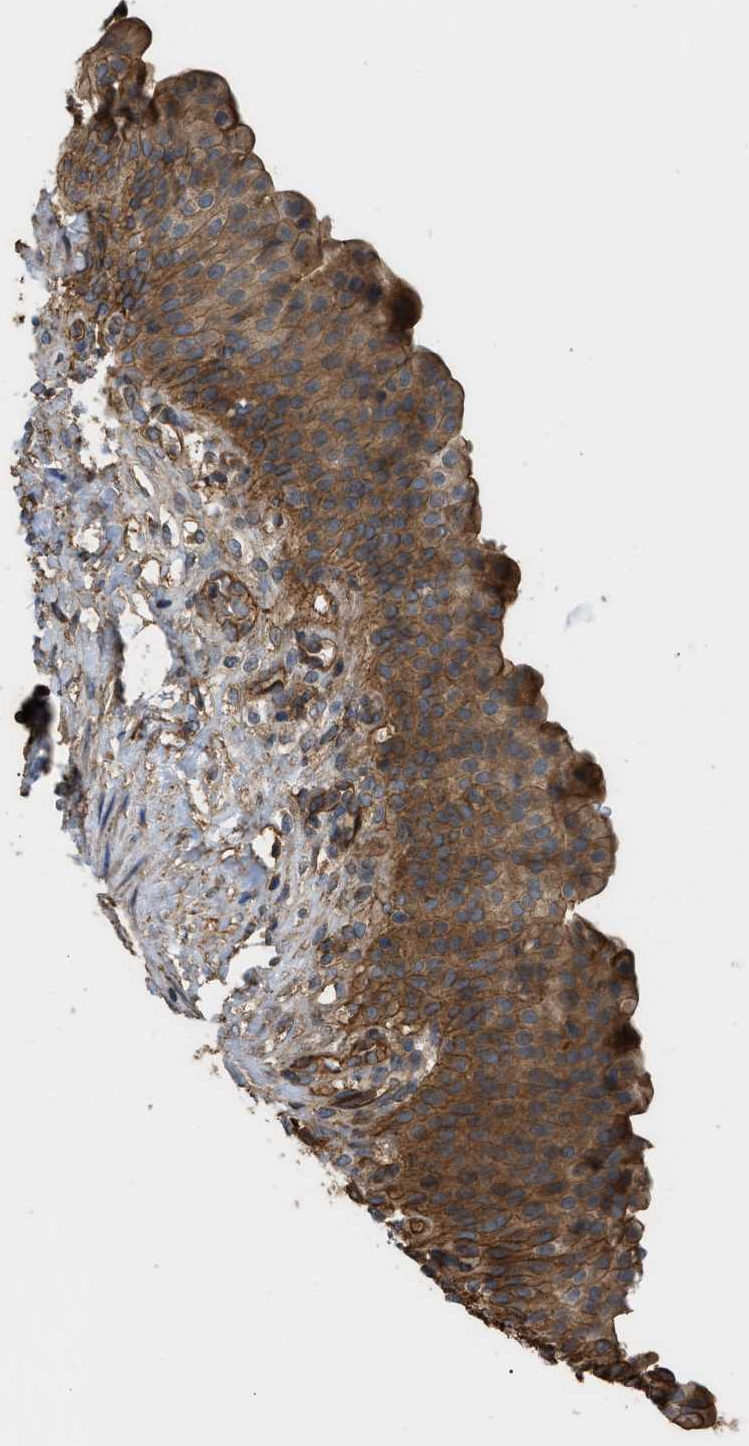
{"staining": {"intensity": "moderate", "quantity": ">75%", "location": "cytoplasmic/membranous"}, "tissue": "urinary bladder", "cell_type": "Urothelial cells", "image_type": "normal", "snomed": [{"axis": "morphology", "description": "Normal tissue, NOS"}, {"axis": "topography", "description": "Urinary bladder"}], "caption": "A brown stain shows moderate cytoplasmic/membranous expression of a protein in urothelial cells of benign human urinary bladder. The staining is performed using DAB (3,3'-diaminobenzidine) brown chromogen to label protein expression. The nuclei are counter-stained blue using hematoxylin.", "gene": "DDHD2", "patient": {"sex": "female", "age": 79}}